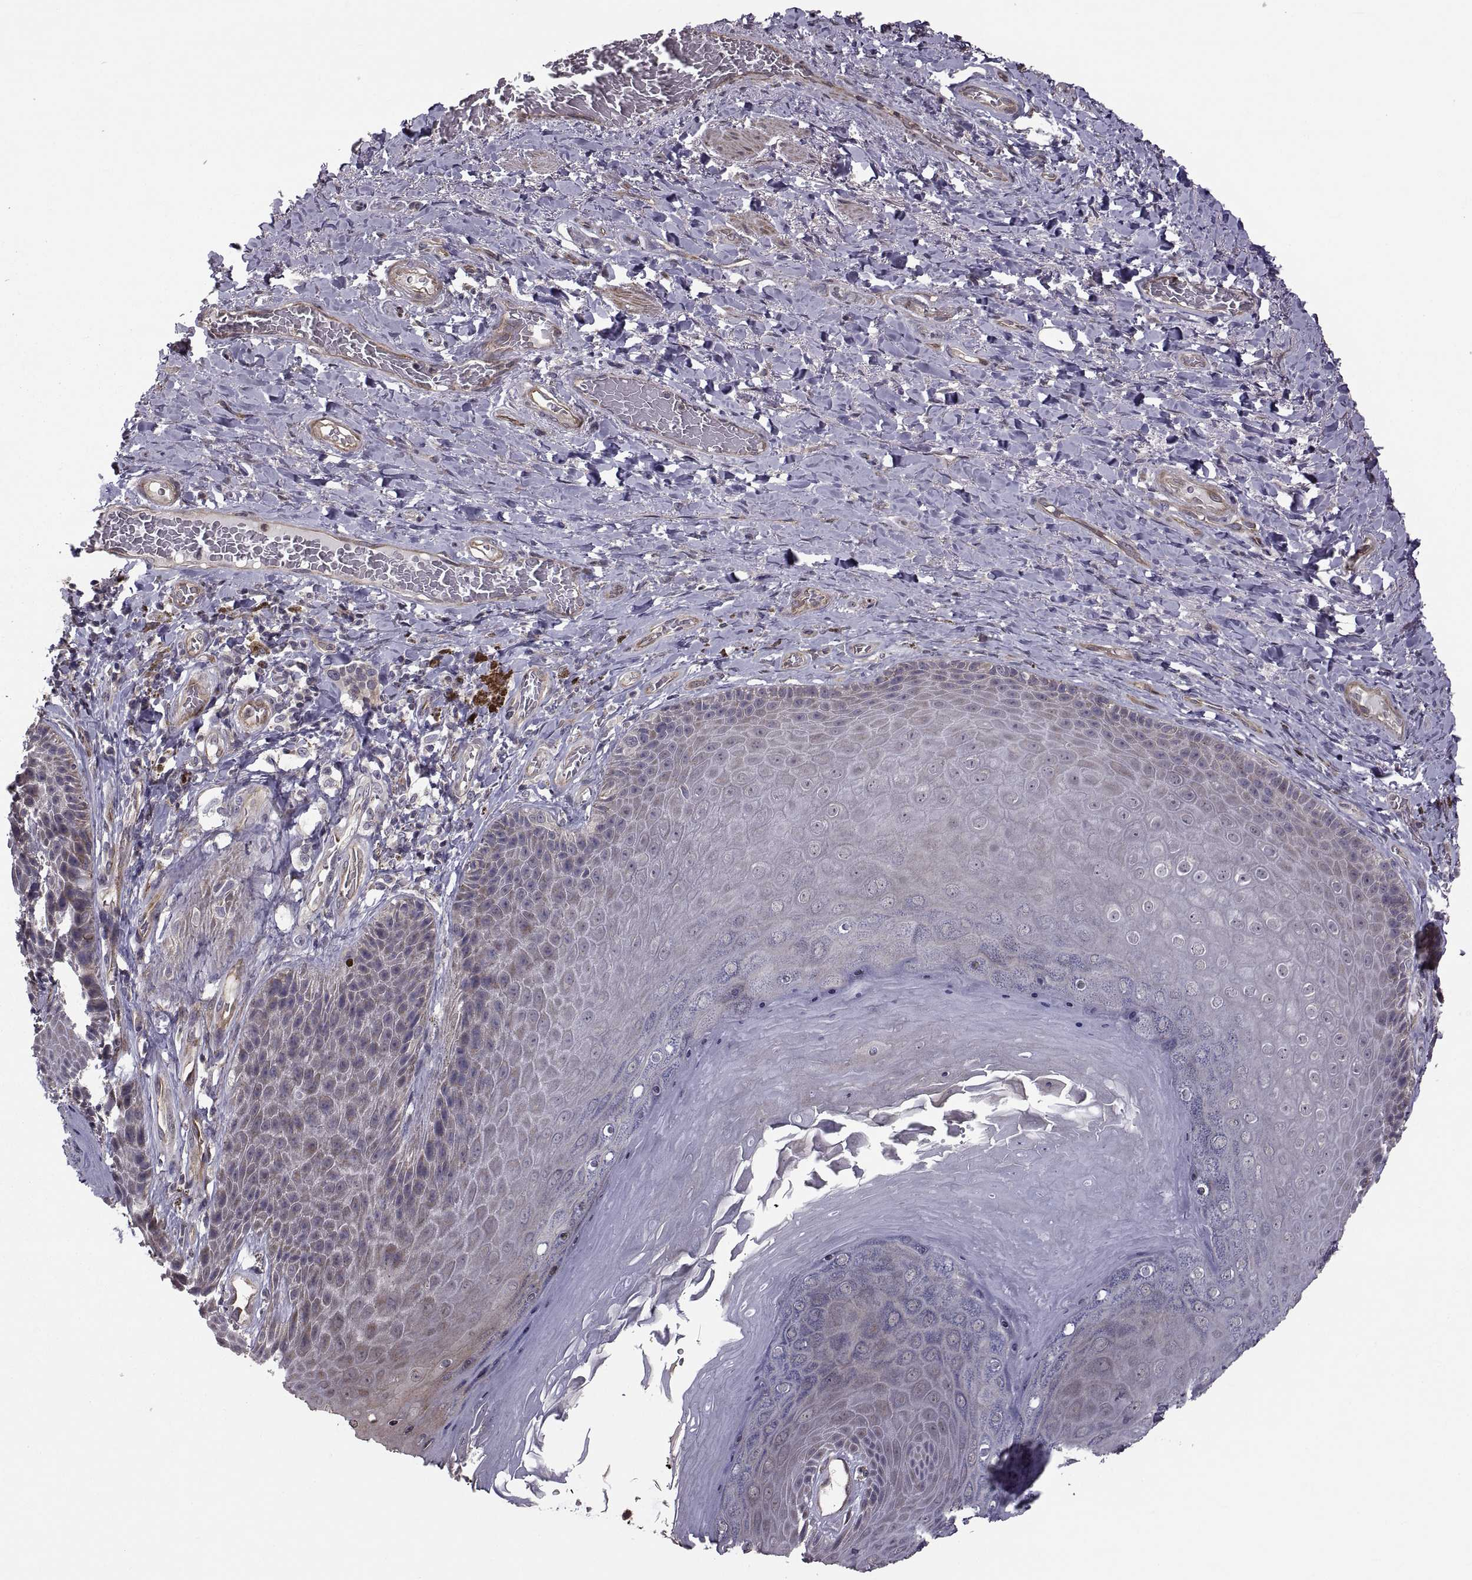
{"staining": {"intensity": "negative", "quantity": "none", "location": "none"}, "tissue": "skin", "cell_type": "Epidermal cells", "image_type": "normal", "snomed": [{"axis": "morphology", "description": "Normal tissue, NOS"}, {"axis": "topography", "description": "Skeletal muscle"}, {"axis": "topography", "description": "Anal"}, {"axis": "topography", "description": "Peripheral nerve tissue"}], "caption": "The micrograph shows no staining of epidermal cells in unremarkable skin. Brightfield microscopy of immunohistochemistry (IHC) stained with DAB (3,3'-diaminobenzidine) (brown) and hematoxylin (blue), captured at high magnification.", "gene": "PMM2", "patient": {"sex": "male", "age": 53}}